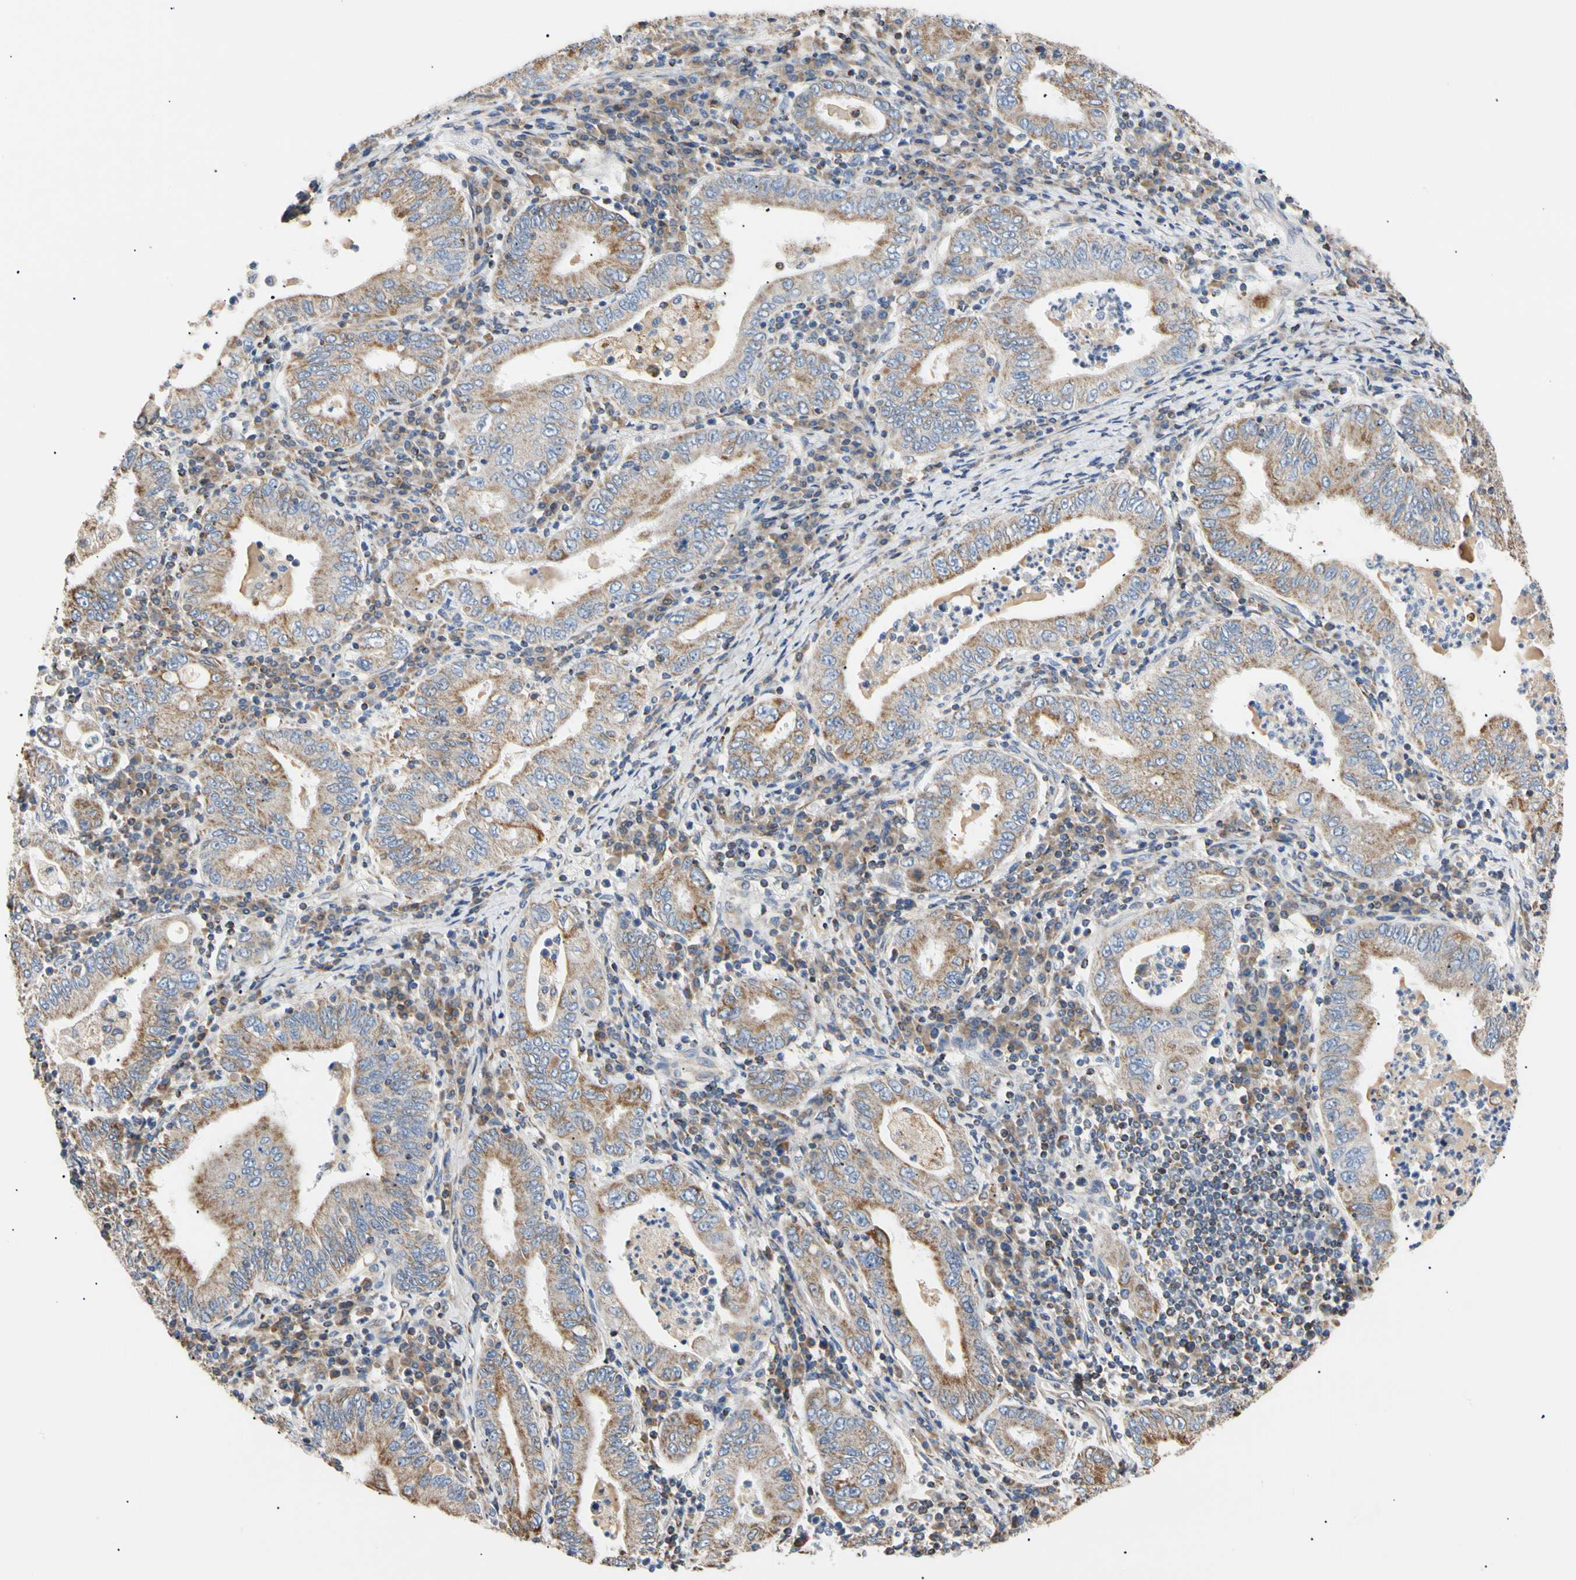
{"staining": {"intensity": "moderate", "quantity": ">75%", "location": "cytoplasmic/membranous"}, "tissue": "stomach cancer", "cell_type": "Tumor cells", "image_type": "cancer", "snomed": [{"axis": "morphology", "description": "Normal tissue, NOS"}, {"axis": "morphology", "description": "Adenocarcinoma, NOS"}, {"axis": "topography", "description": "Esophagus"}, {"axis": "topography", "description": "Stomach, upper"}, {"axis": "topography", "description": "Peripheral nerve tissue"}], "caption": "Immunohistochemistry (IHC) histopathology image of stomach cancer stained for a protein (brown), which shows medium levels of moderate cytoplasmic/membranous expression in about >75% of tumor cells.", "gene": "PLGRKT", "patient": {"sex": "male", "age": 62}}